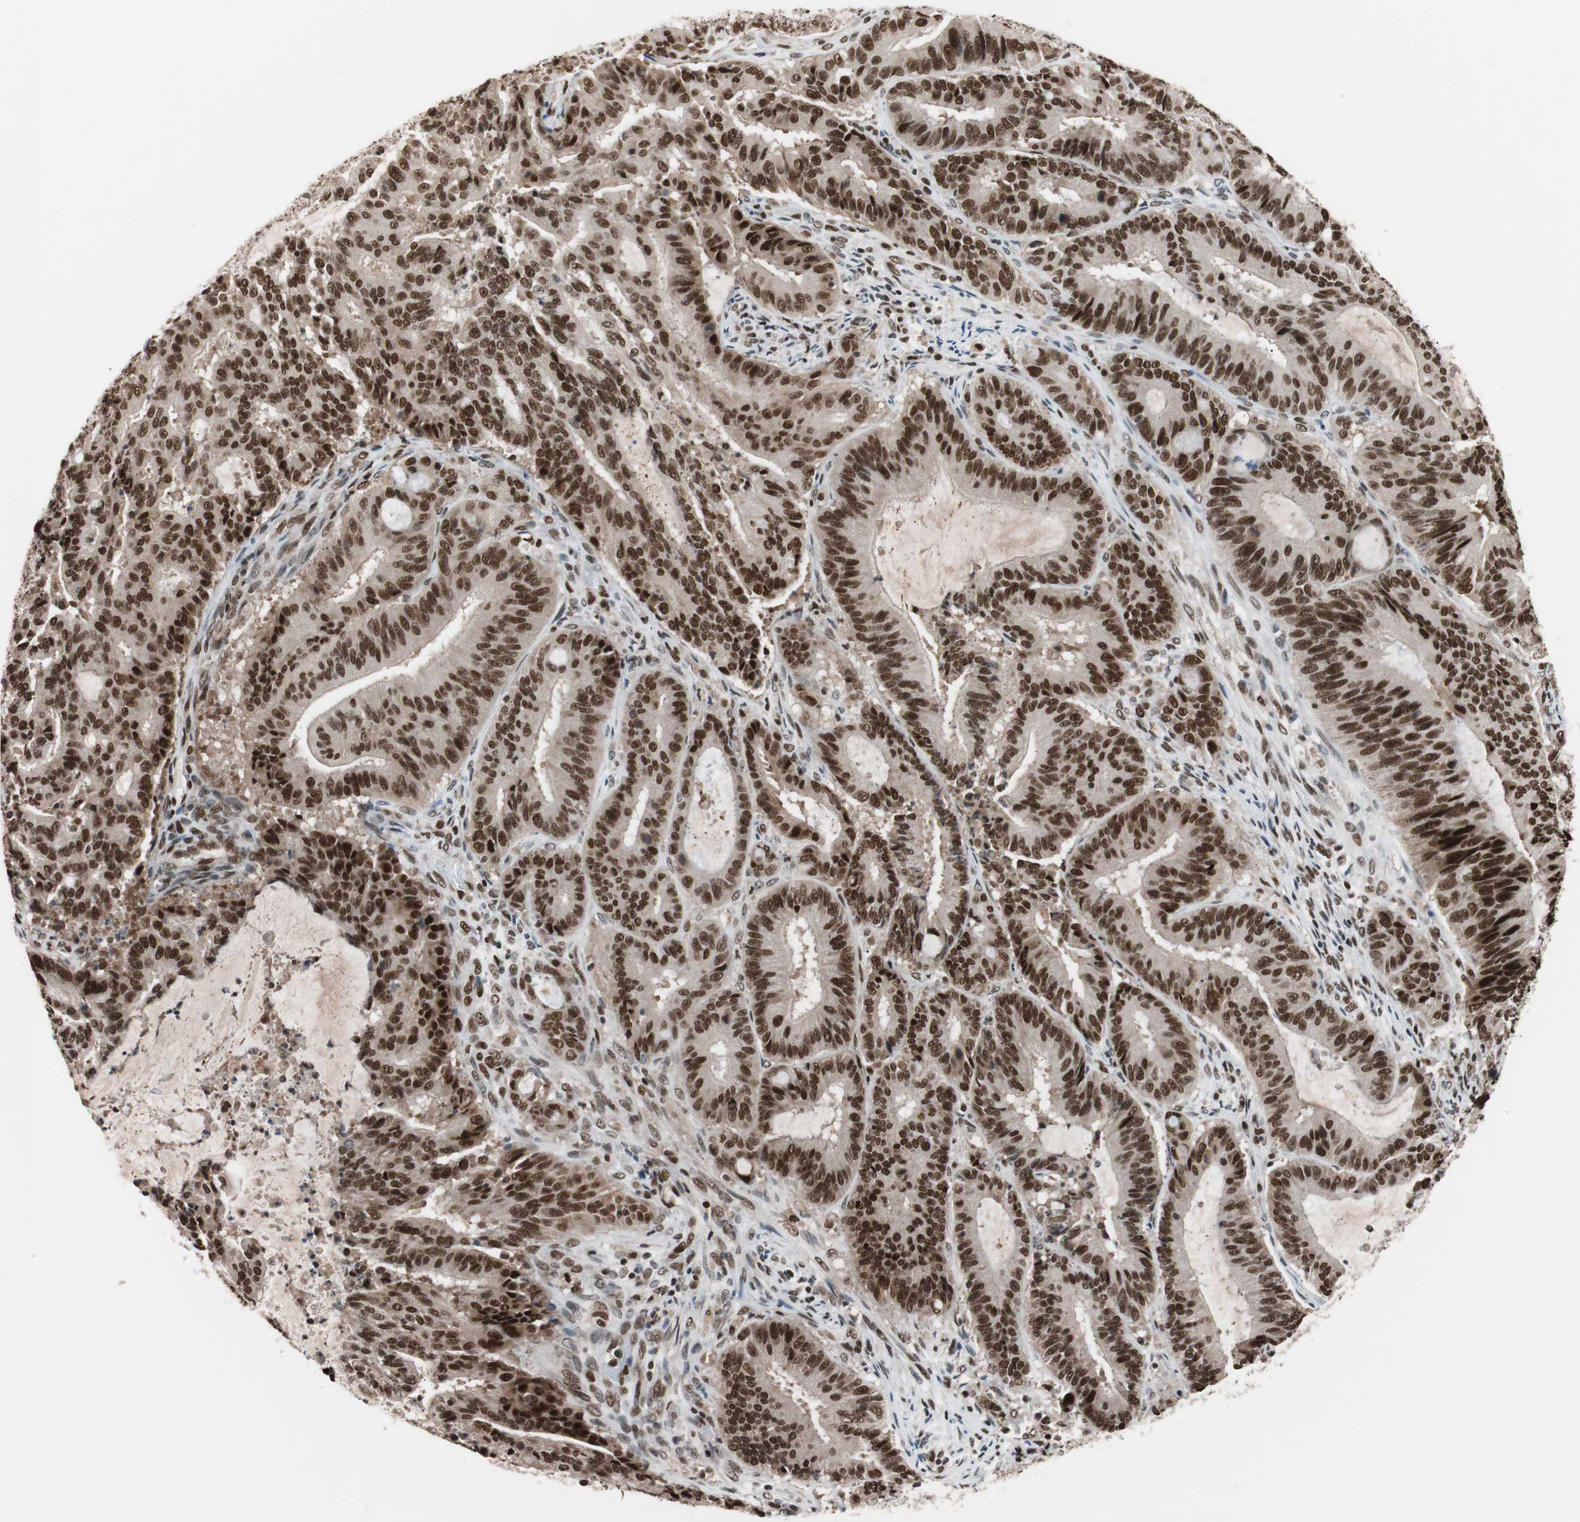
{"staining": {"intensity": "strong", "quantity": ">75%", "location": "nuclear"}, "tissue": "liver cancer", "cell_type": "Tumor cells", "image_type": "cancer", "snomed": [{"axis": "morphology", "description": "Cholangiocarcinoma"}, {"axis": "topography", "description": "Liver"}], "caption": "About >75% of tumor cells in human liver cholangiocarcinoma exhibit strong nuclear protein staining as visualized by brown immunohistochemical staining.", "gene": "CHAMP1", "patient": {"sex": "female", "age": 73}}